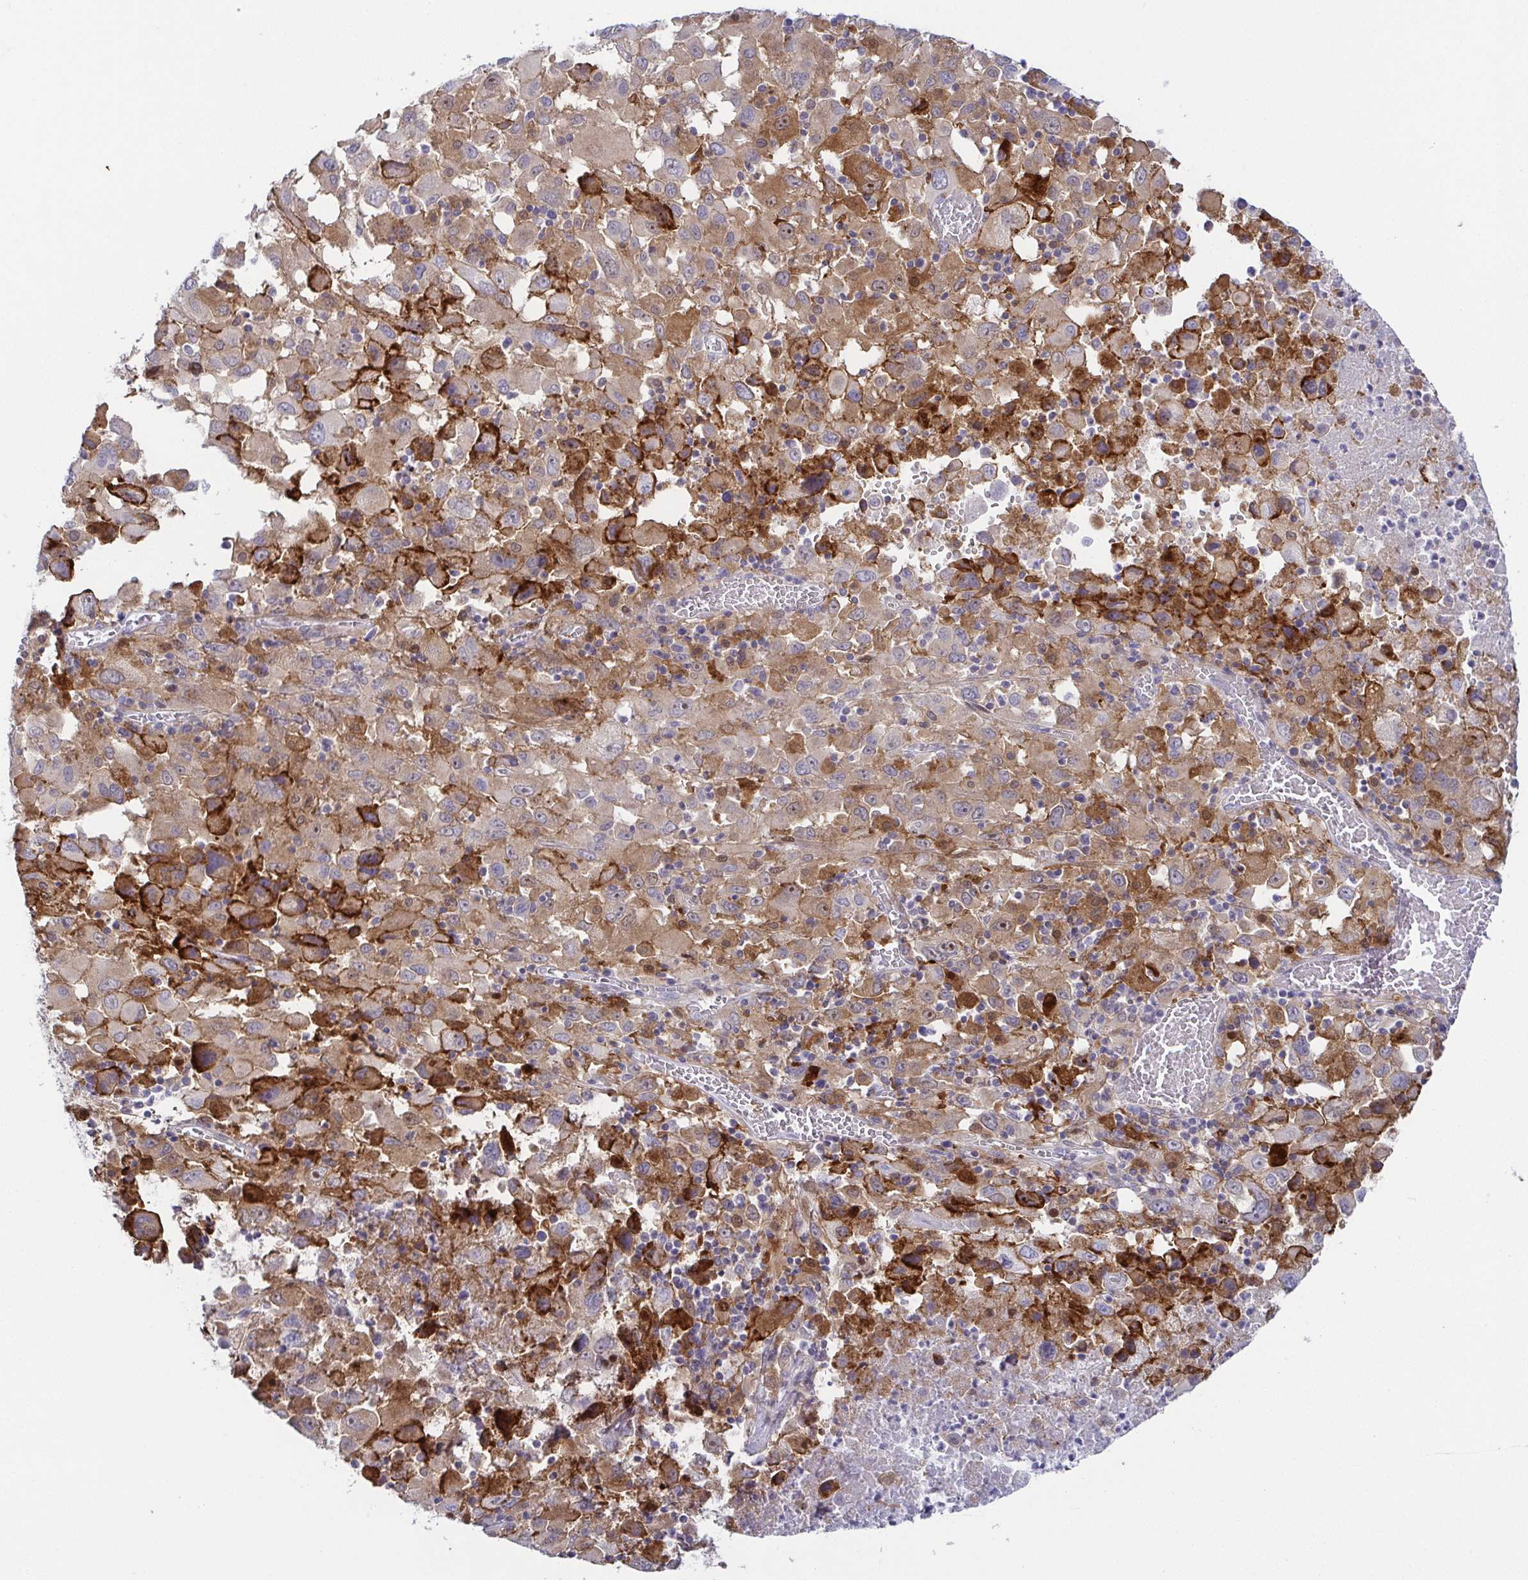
{"staining": {"intensity": "weak", "quantity": "25%-75%", "location": "cytoplasmic/membranous"}, "tissue": "melanoma", "cell_type": "Tumor cells", "image_type": "cancer", "snomed": [{"axis": "morphology", "description": "Malignant melanoma, Metastatic site"}, {"axis": "topography", "description": "Soft tissue"}], "caption": "This is a micrograph of IHC staining of melanoma, which shows weak expression in the cytoplasmic/membranous of tumor cells.", "gene": "RNASE7", "patient": {"sex": "male", "age": 50}}